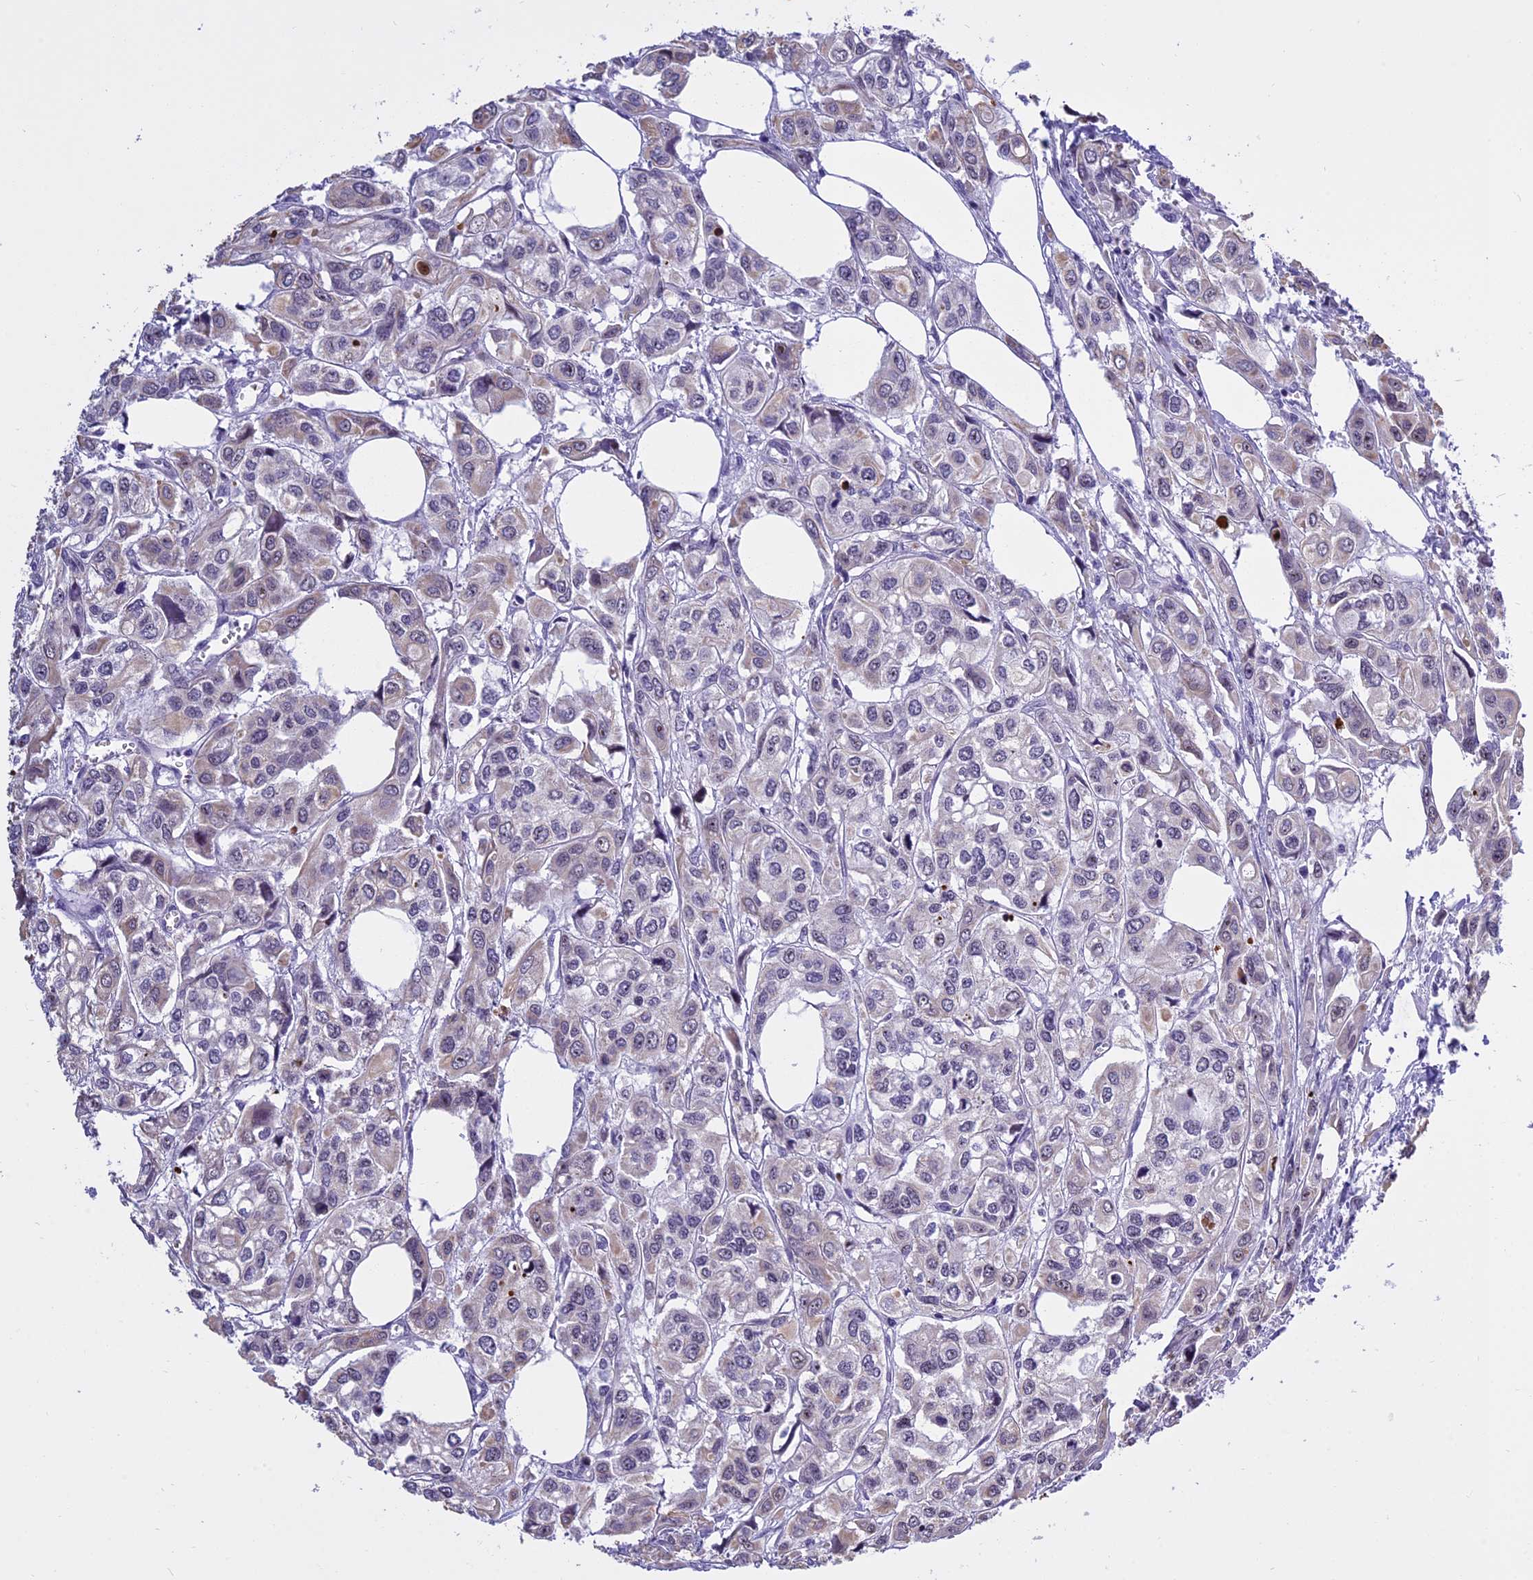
{"staining": {"intensity": "weak", "quantity": "<25%", "location": "cytoplasmic/membranous"}, "tissue": "urothelial cancer", "cell_type": "Tumor cells", "image_type": "cancer", "snomed": [{"axis": "morphology", "description": "Urothelial carcinoma, High grade"}, {"axis": "topography", "description": "Urinary bladder"}], "caption": "A histopathology image of urothelial cancer stained for a protein displays no brown staining in tumor cells.", "gene": "TBL3", "patient": {"sex": "male", "age": 67}}